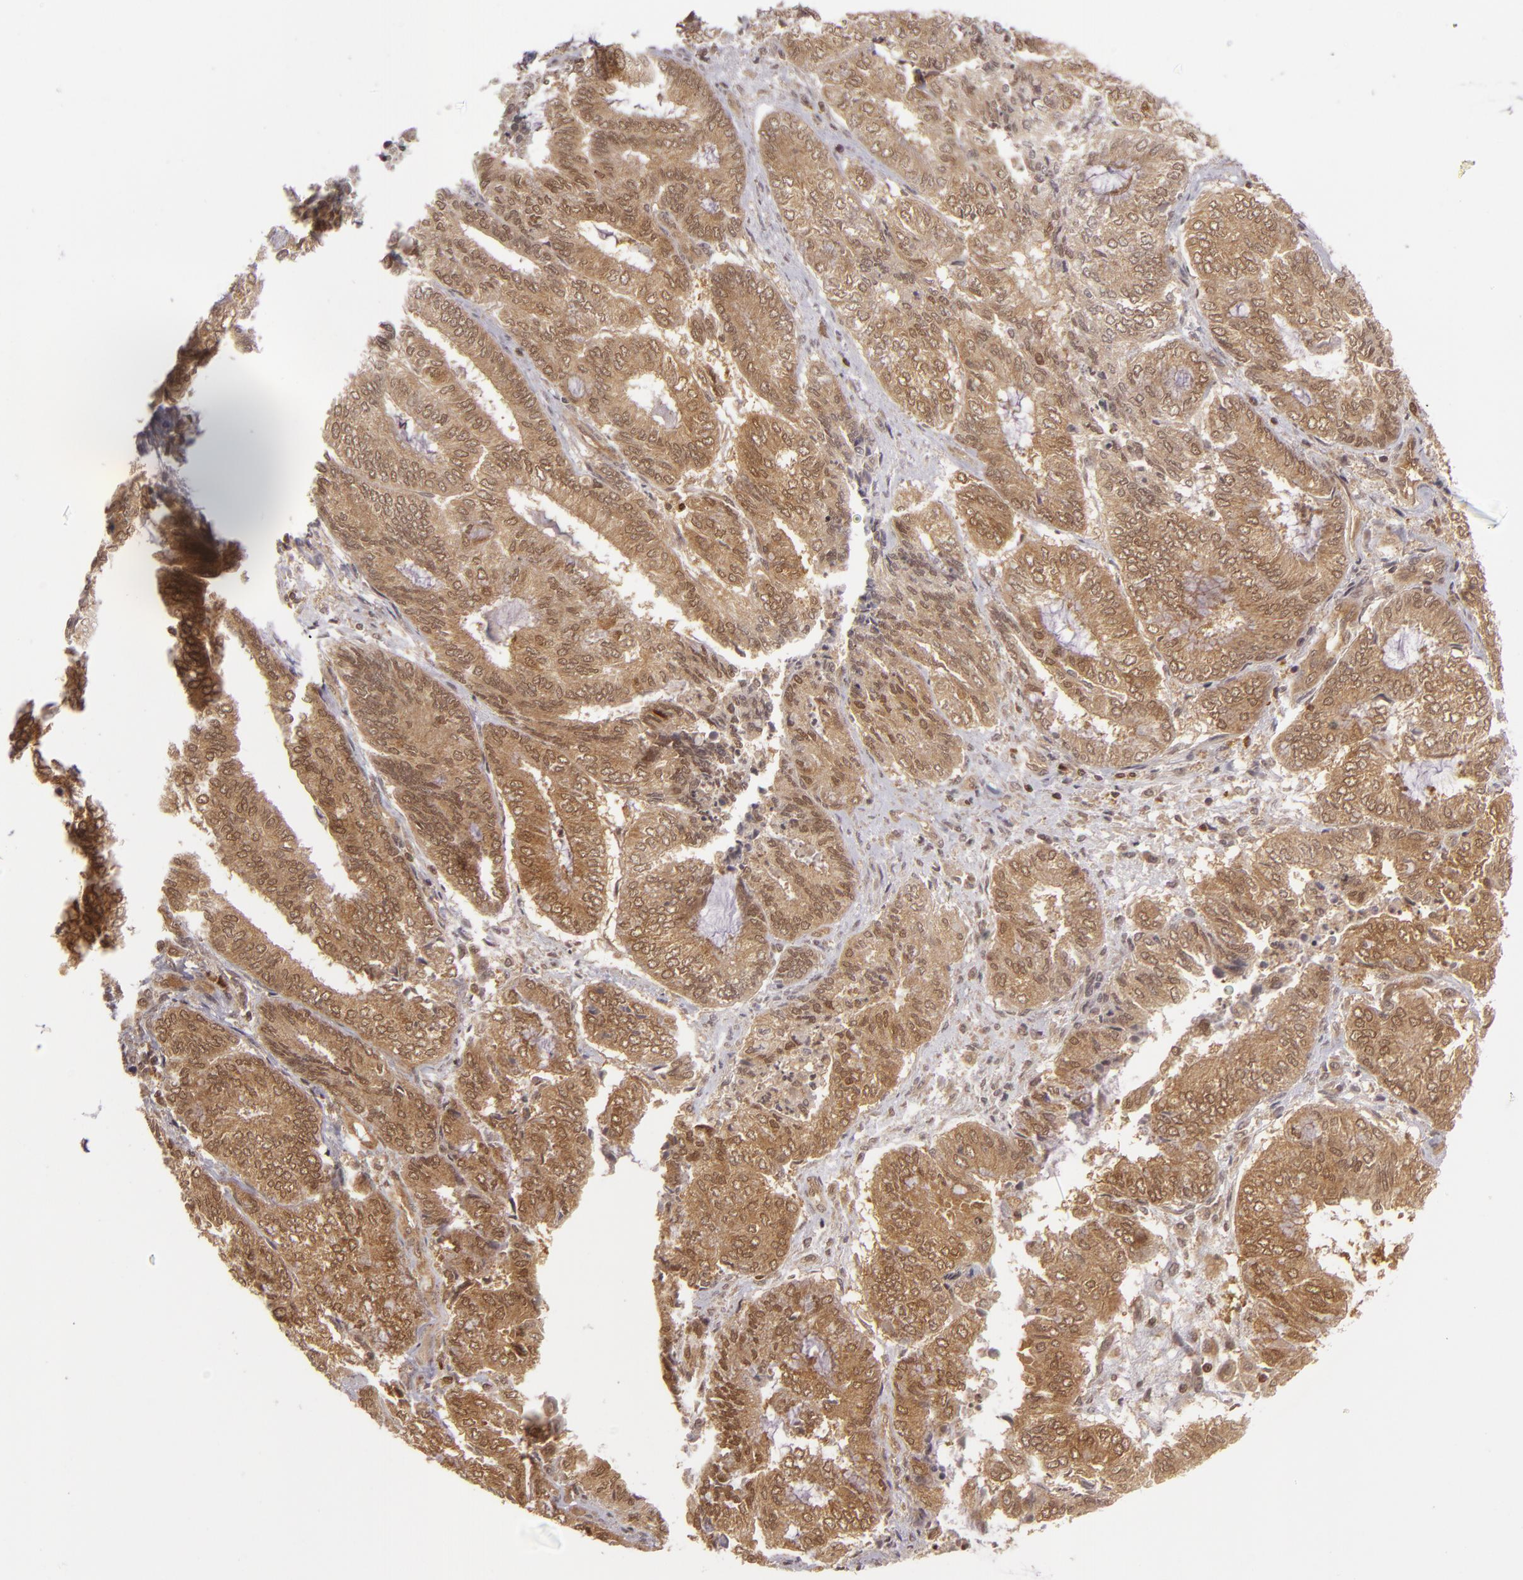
{"staining": {"intensity": "moderate", "quantity": ">75%", "location": "cytoplasmic/membranous"}, "tissue": "endometrial cancer", "cell_type": "Tumor cells", "image_type": "cancer", "snomed": [{"axis": "morphology", "description": "Adenocarcinoma, NOS"}, {"axis": "topography", "description": "Endometrium"}], "caption": "Human endometrial cancer stained for a protein (brown) displays moderate cytoplasmic/membranous positive staining in about >75% of tumor cells.", "gene": "ZBTB33", "patient": {"sex": "female", "age": 59}}